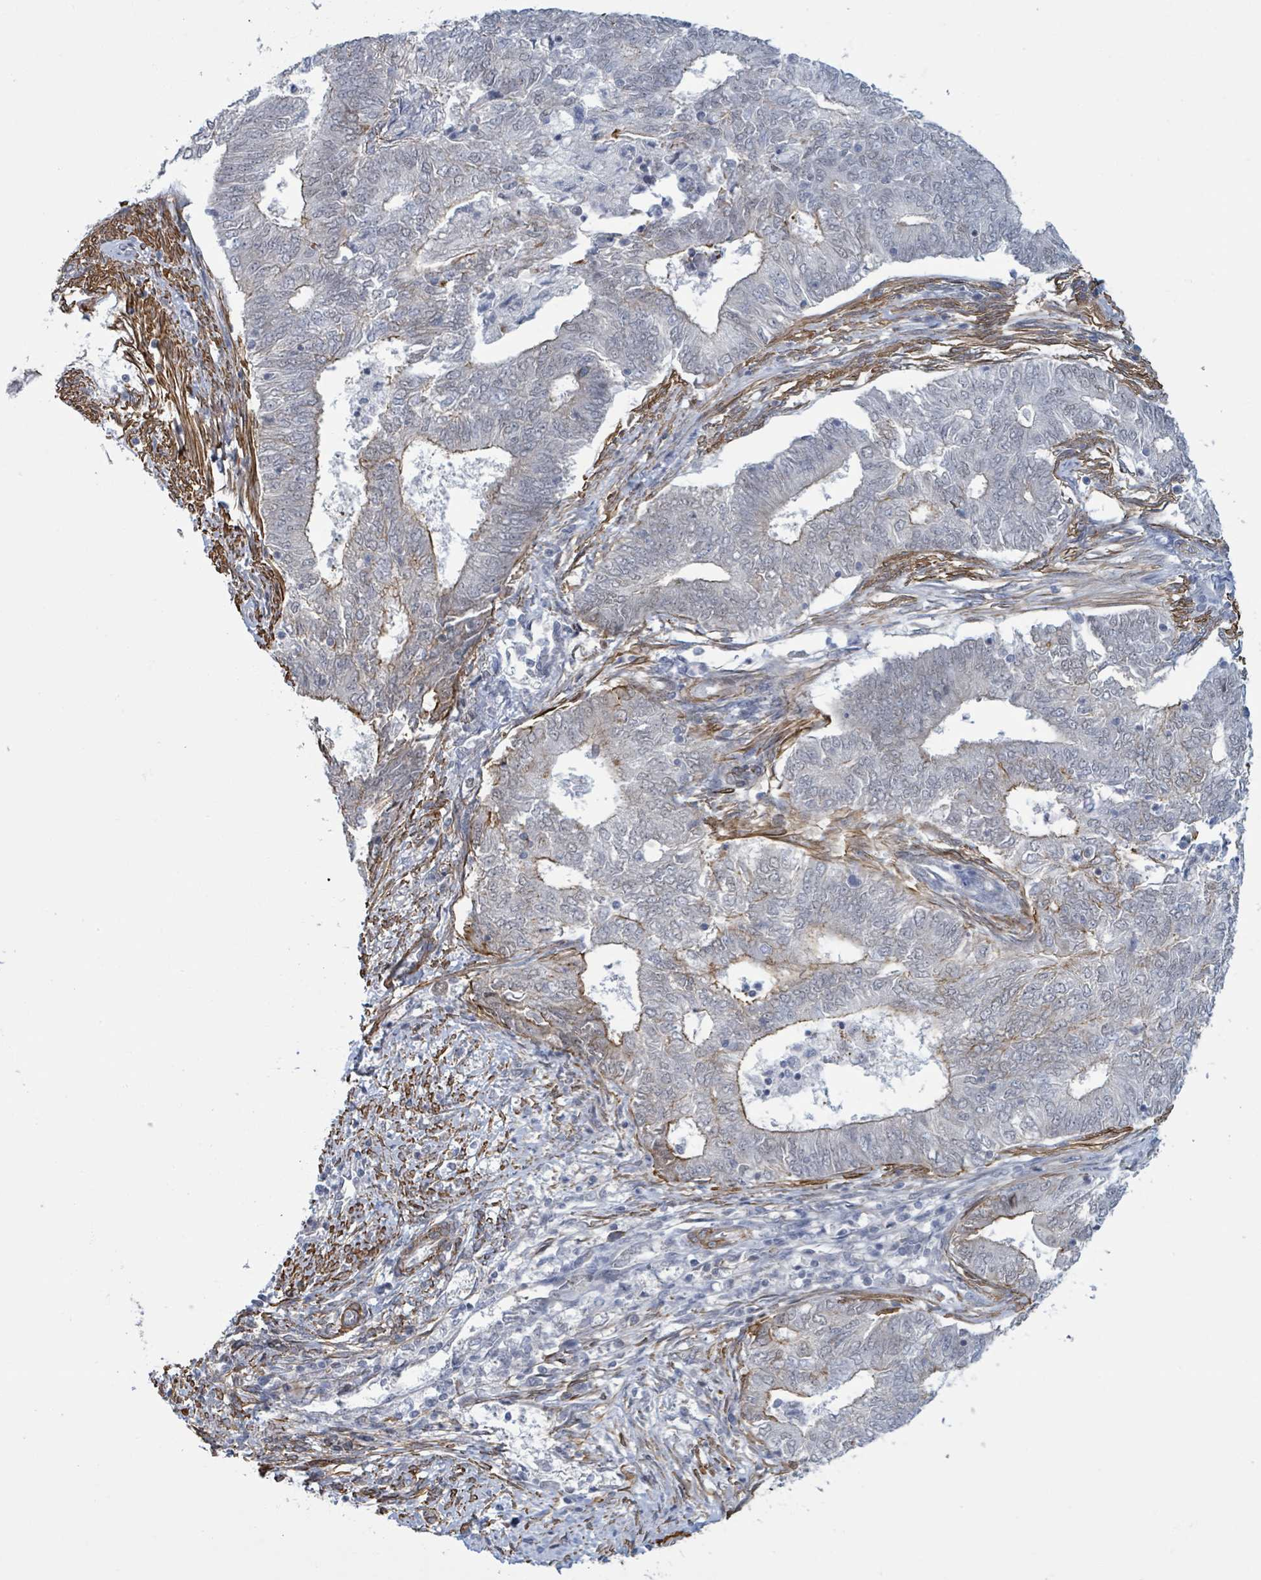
{"staining": {"intensity": "weak", "quantity": "<25%", "location": "cytoplasmic/membranous"}, "tissue": "endometrial cancer", "cell_type": "Tumor cells", "image_type": "cancer", "snomed": [{"axis": "morphology", "description": "Adenocarcinoma, NOS"}, {"axis": "topography", "description": "Endometrium"}], "caption": "A high-resolution micrograph shows immunohistochemistry (IHC) staining of endometrial cancer (adenocarcinoma), which exhibits no significant expression in tumor cells.", "gene": "DMRTC1B", "patient": {"sex": "female", "age": 62}}